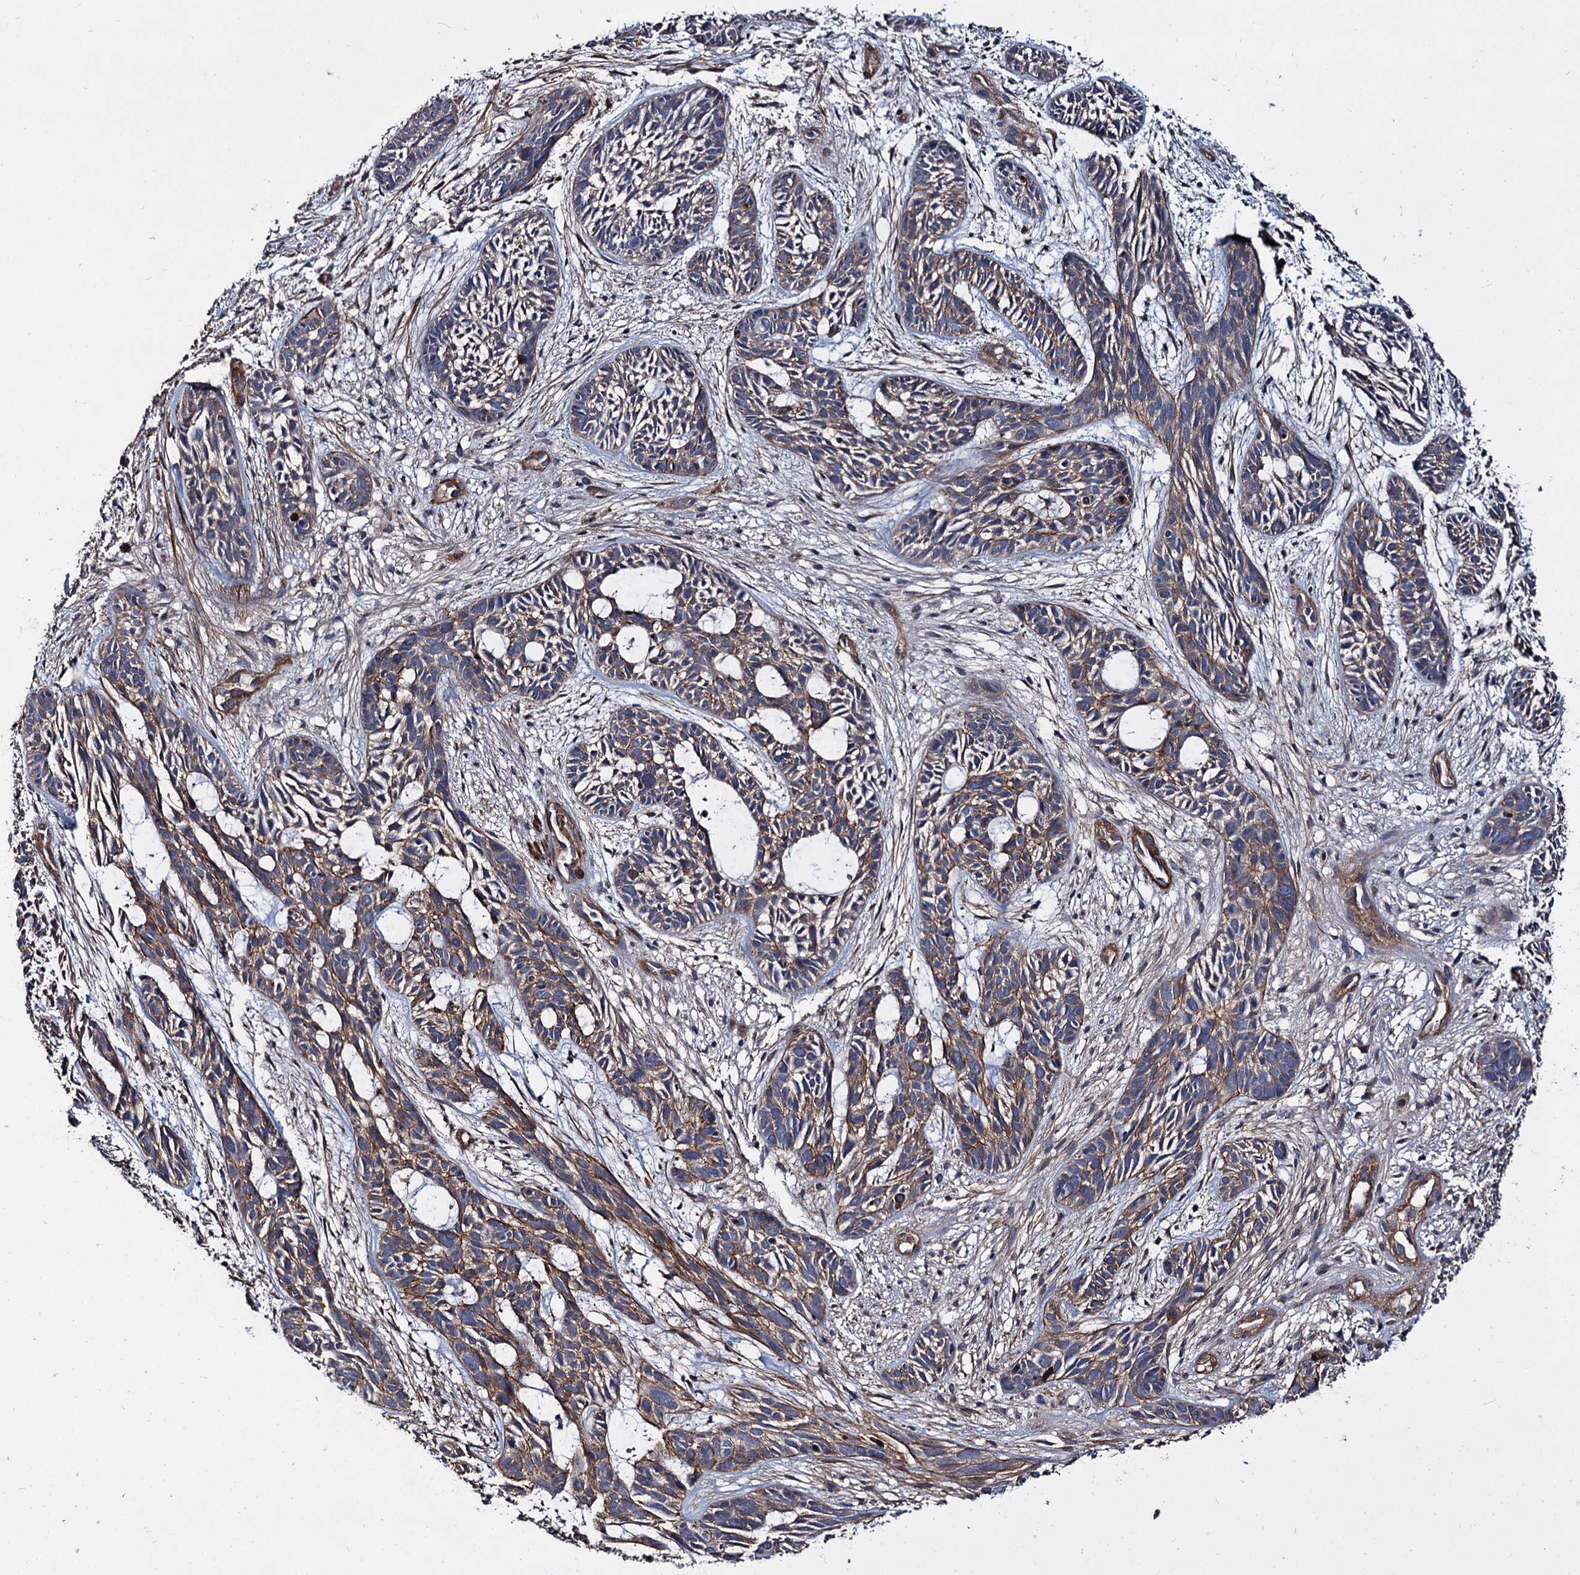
{"staining": {"intensity": "moderate", "quantity": "25%-75%", "location": "cytoplasmic/membranous"}, "tissue": "skin cancer", "cell_type": "Tumor cells", "image_type": "cancer", "snomed": [{"axis": "morphology", "description": "Basal cell carcinoma"}, {"axis": "topography", "description": "Skin"}], "caption": "Tumor cells reveal medium levels of moderate cytoplasmic/membranous positivity in about 25%-75% of cells in human basal cell carcinoma (skin).", "gene": "ISM2", "patient": {"sex": "male", "age": 89}}